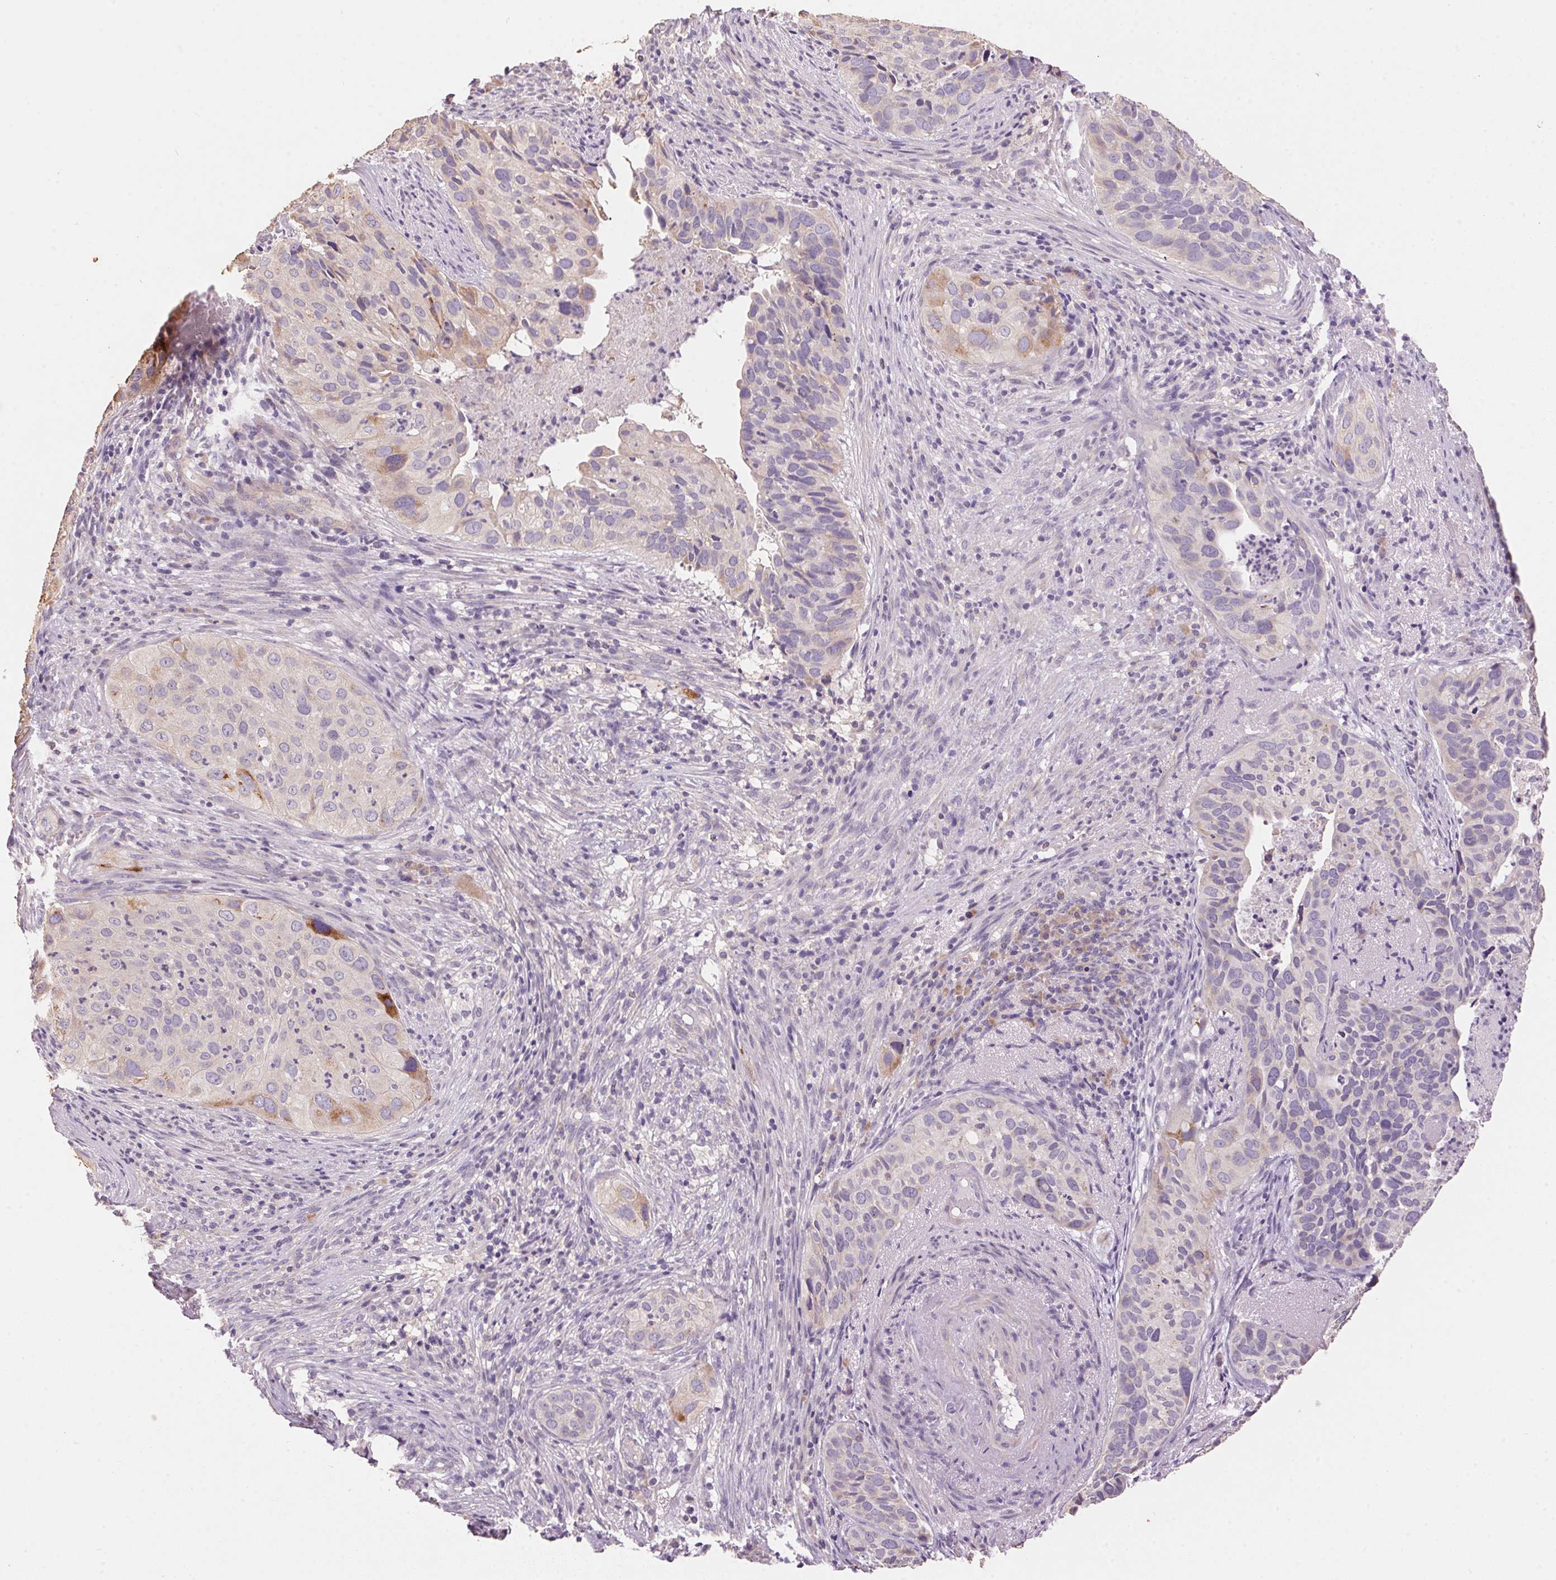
{"staining": {"intensity": "moderate", "quantity": "<25%", "location": "cytoplasmic/membranous"}, "tissue": "cervical cancer", "cell_type": "Tumor cells", "image_type": "cancer", "snomed": [{"axis": "morphology", "description": "Squamous cell carcinoma, NOS"}, {"axis": "topography", "description": "Cervix"}], "caption": "Immunohistochemical staining of human cervical squamous cell carcinoma exhibits low levels of moderate cytoplasmic/membranous protein expression in about <25% of tumor cells. The protein of interest is shown in brown color, while the nuclei are stained blue.", "gene": "LYZL6", "patient": {"sex": "female", "age": 38}}